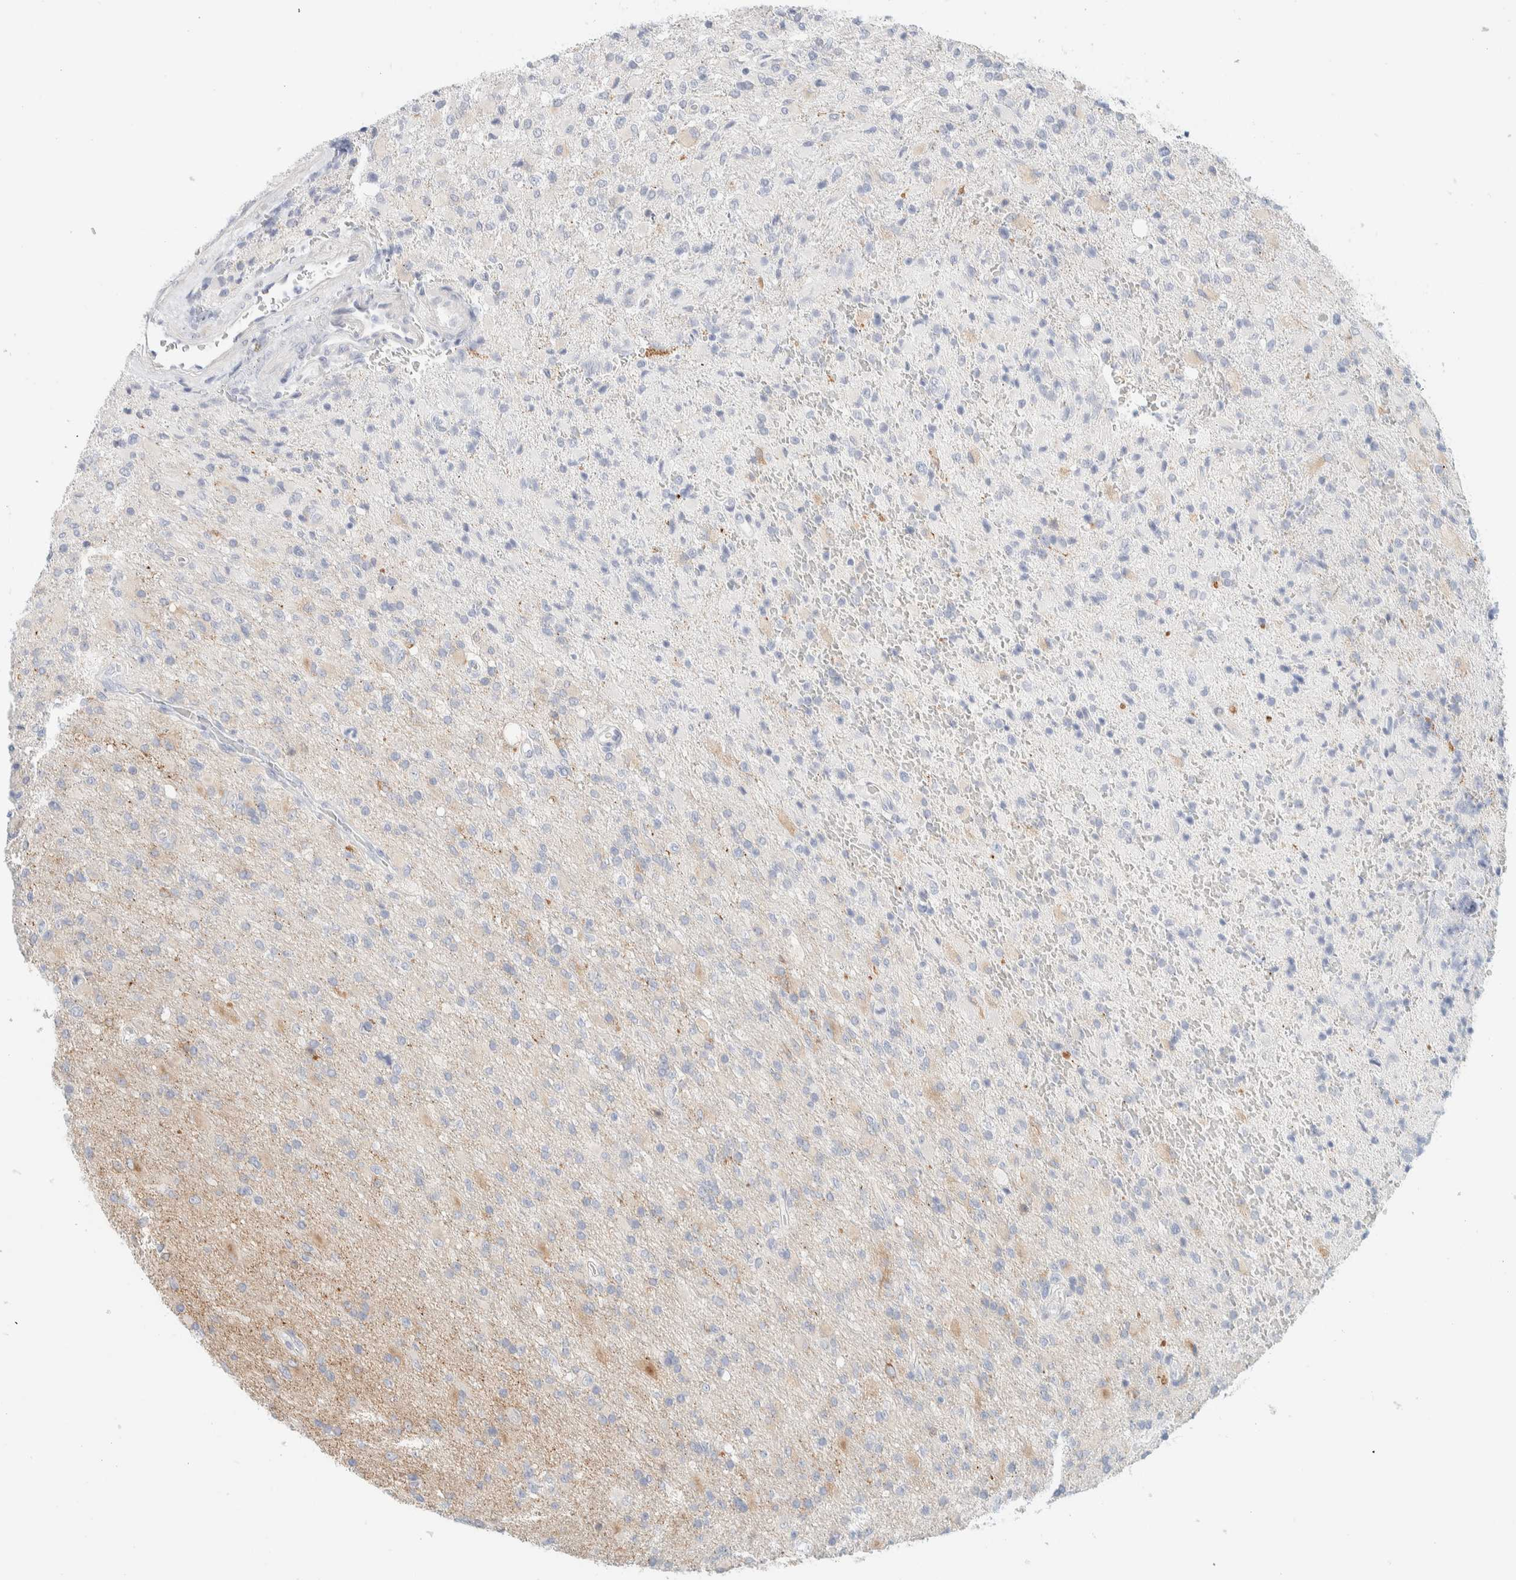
{"staining": {"intensity": "weak", "quantity": "<25%", "location": "cytoplasmic/membranous"}, "tissue": "glioma", "cell_type": "Tumor cells", "image_type": "cancer", "snomed": [{"axis": "morphology", "description": "Glioma, malignant, High grade"}, {"axis": "topography", "description": "Brain"}], "caption": "An image of high-grade glioma (malignant) stained for a protein demonstrates no brown staining in tumor cells.", "gene": "ATCAY", "patient": {"sex": "male", "age": 71}}